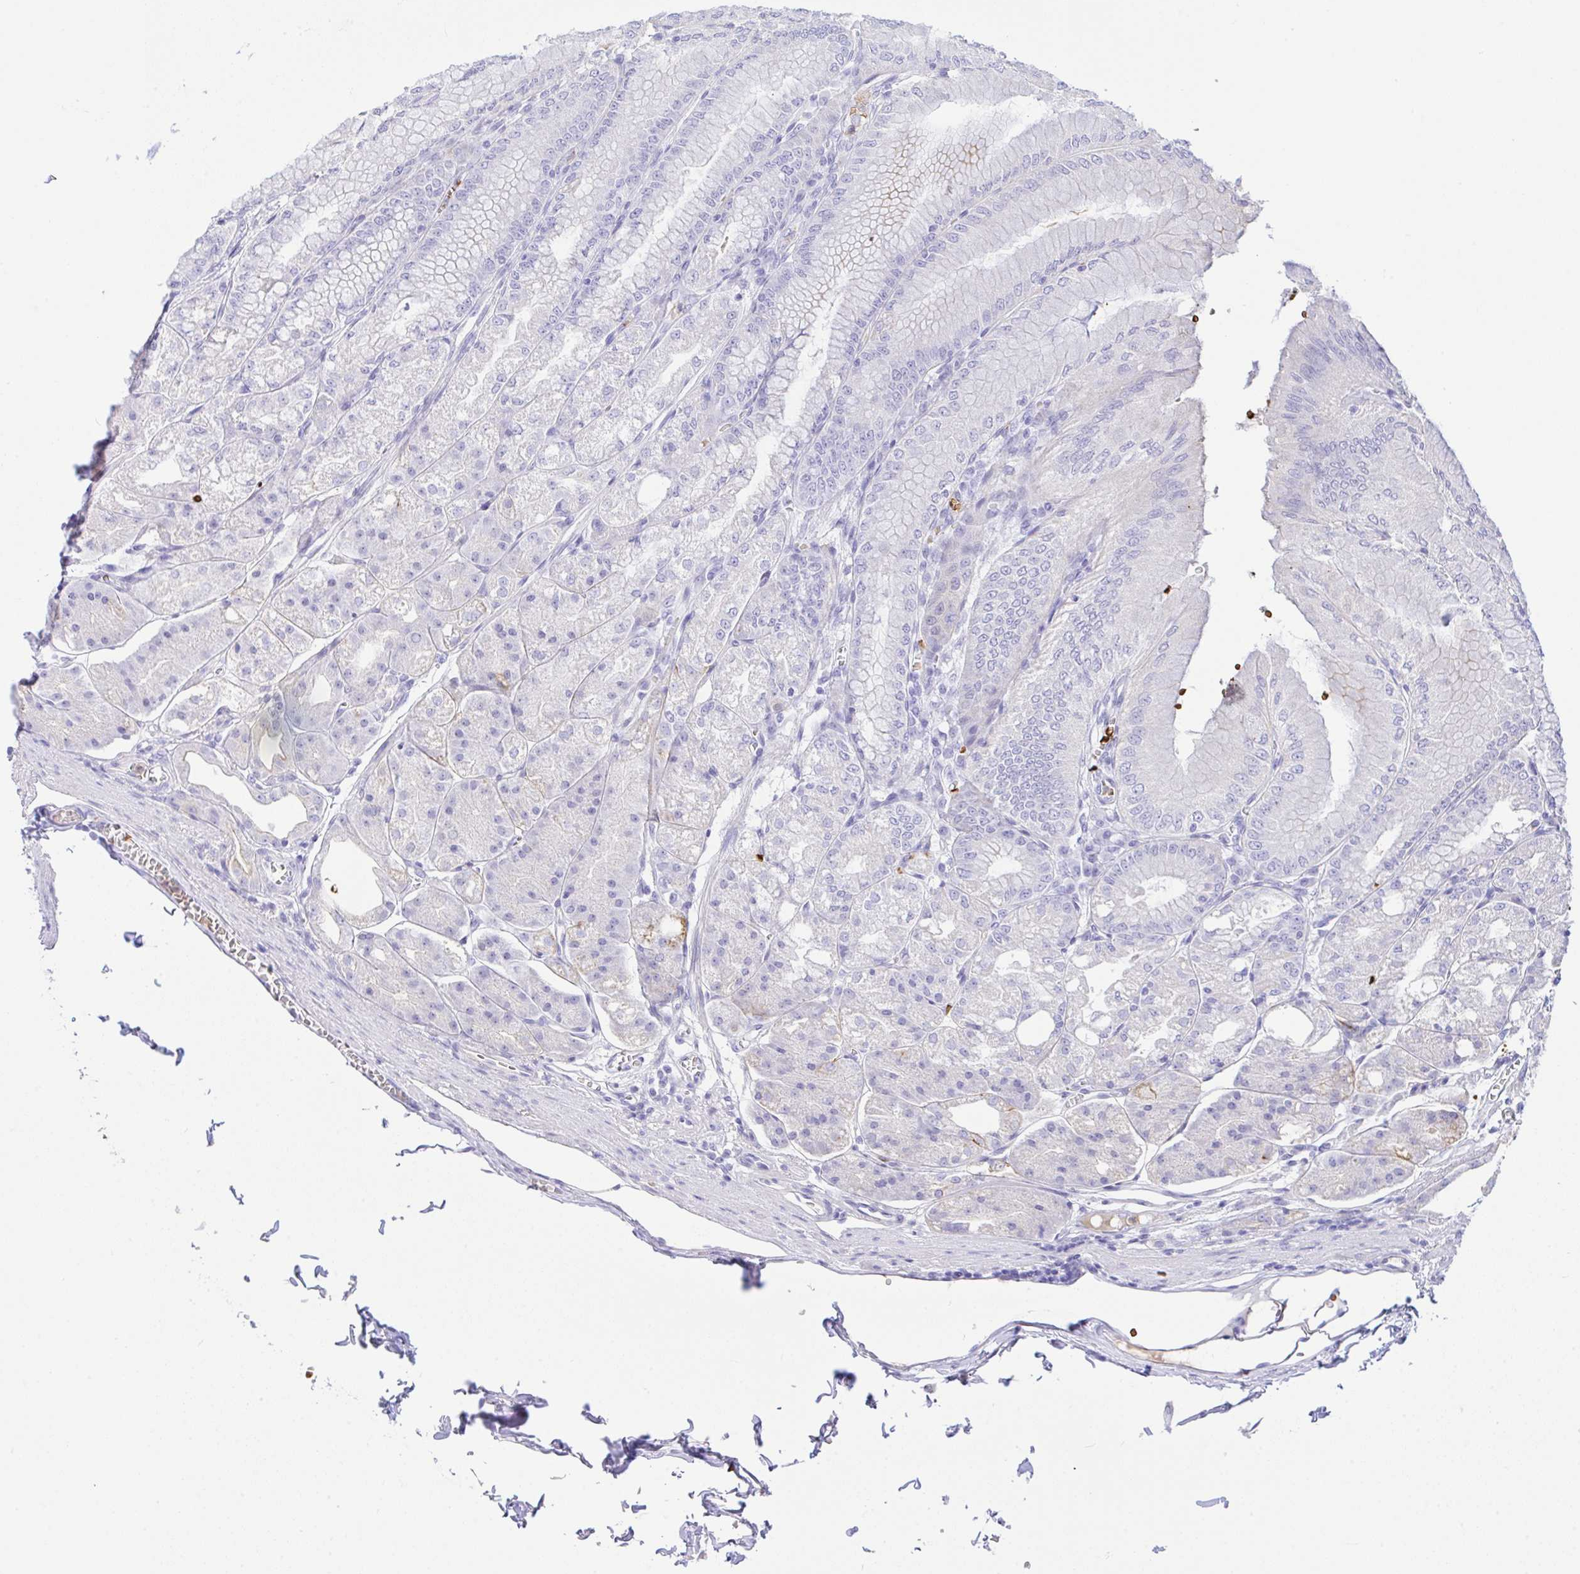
{"staining": {"intensity": "negative", "quantity": "none", "location": "none"}, "tissue": "stomach", "cell_type": "Glandular cells", "image_type": "normal", "snomed": [{"axis": "morphology", "description": "Normal tissue, NOS"}, {"axis": "topography", "description": "Stomach, lower"}], "caption": "An immunohistochemistry (IHC) photomicrograph of unremarkable stomach is shown. There is no staining in glandular cells of stomach. (DAB immunohistochemistry, high magnification).", "gene": "ZNF221", "patient": {"sex": "male", "age": 71}}